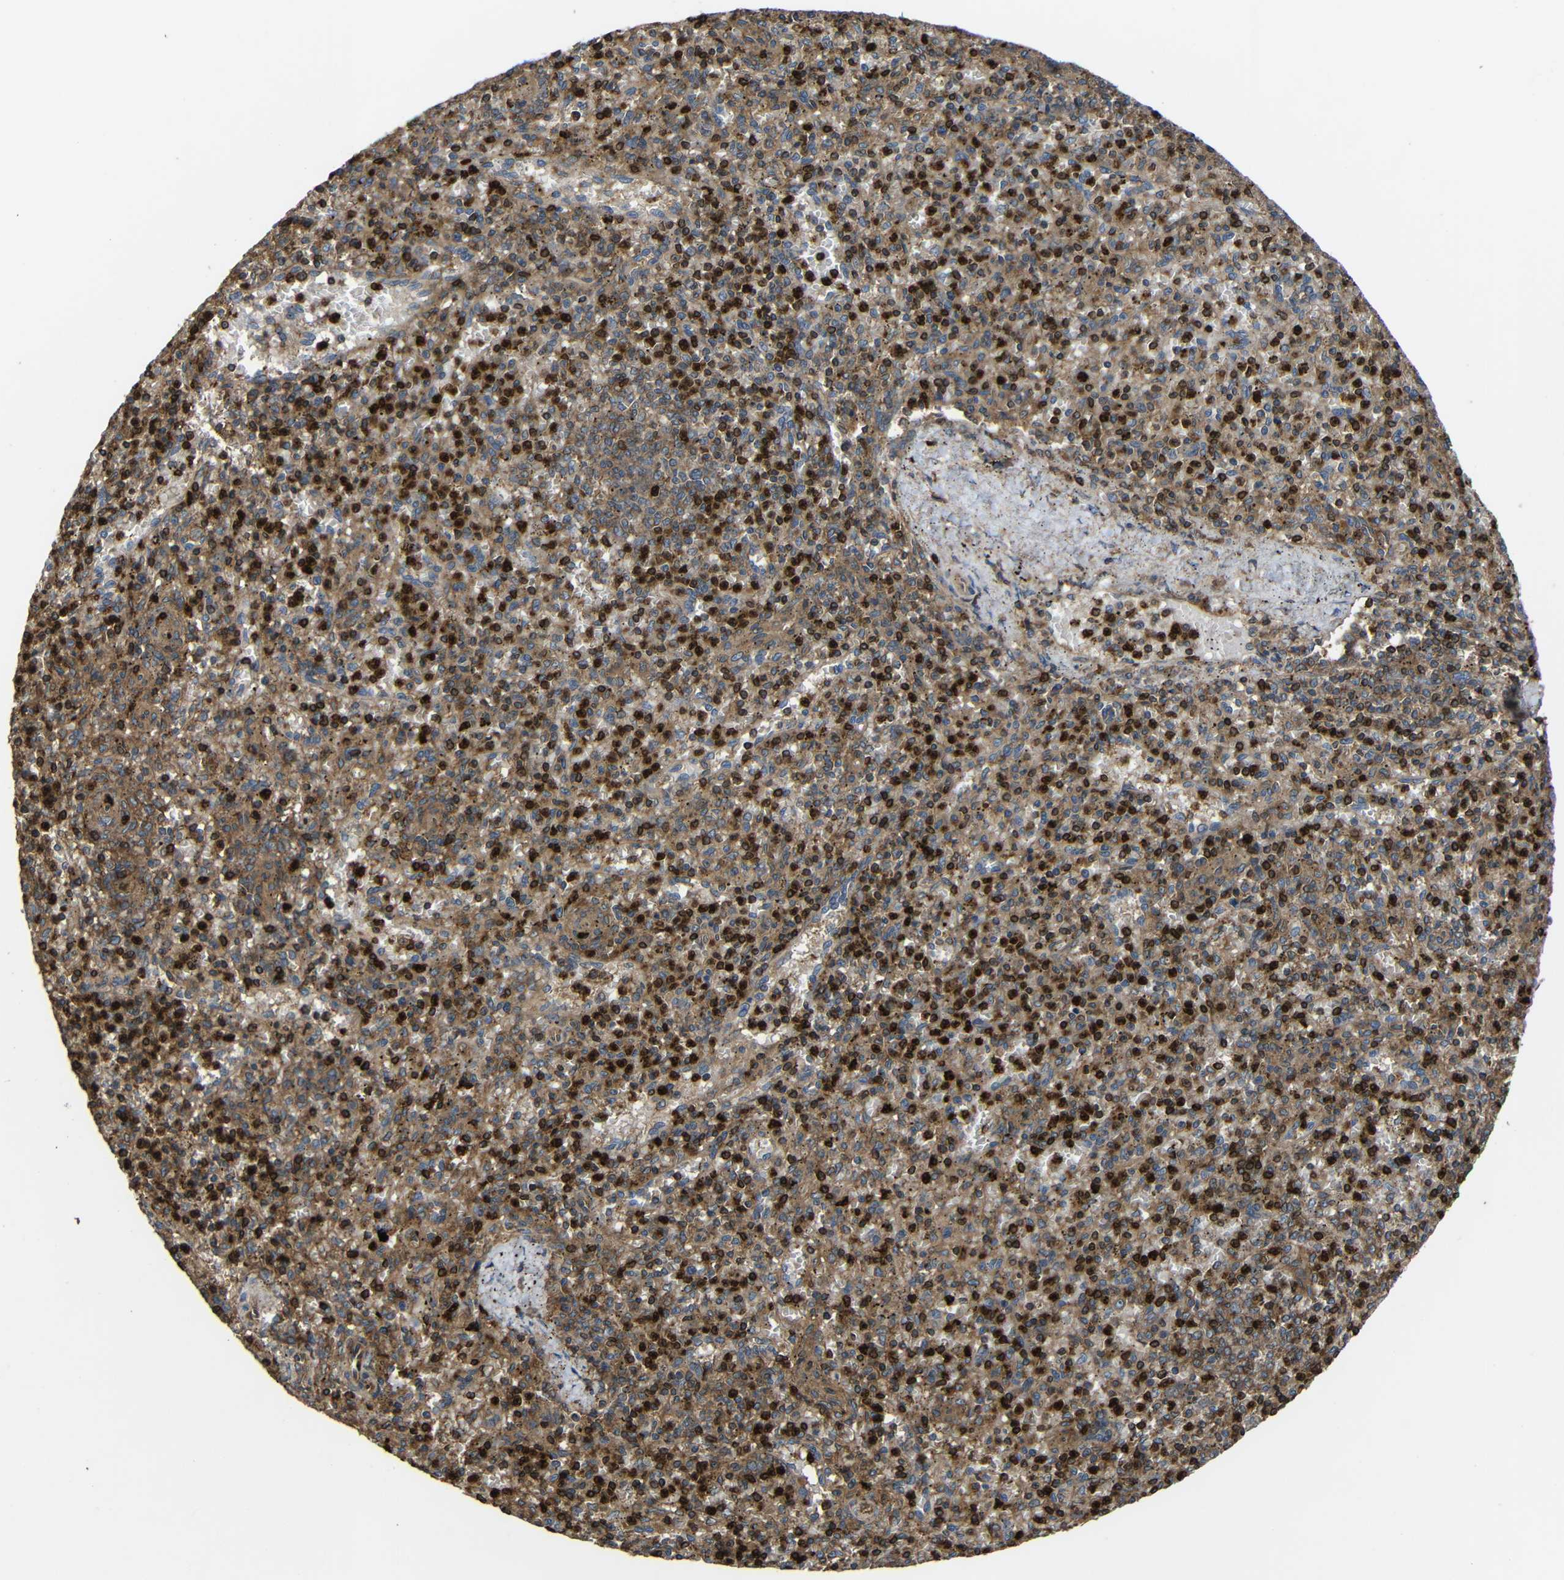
{"staining": {"intensity": "strong", "quantity": ">75%", "location": "cytoplasmic/membranous"}, "tissue": "spleen", "cell_type": "Cells in red pulp", "image_type": "normal", "snomed": [{"axis": "morphology", "description": "Normal tissue, NOS"}, {"axis": "topography", "description": "Spleen"}], "caption": "Protein staining demonstrates strong cytoplasmic/membranous positivity in about >75% of cells in red pulp in normal spleen. Nuclei are stained in blue.", "gene": "TREM2", "patient": {"sex": "male", "age": 72}}